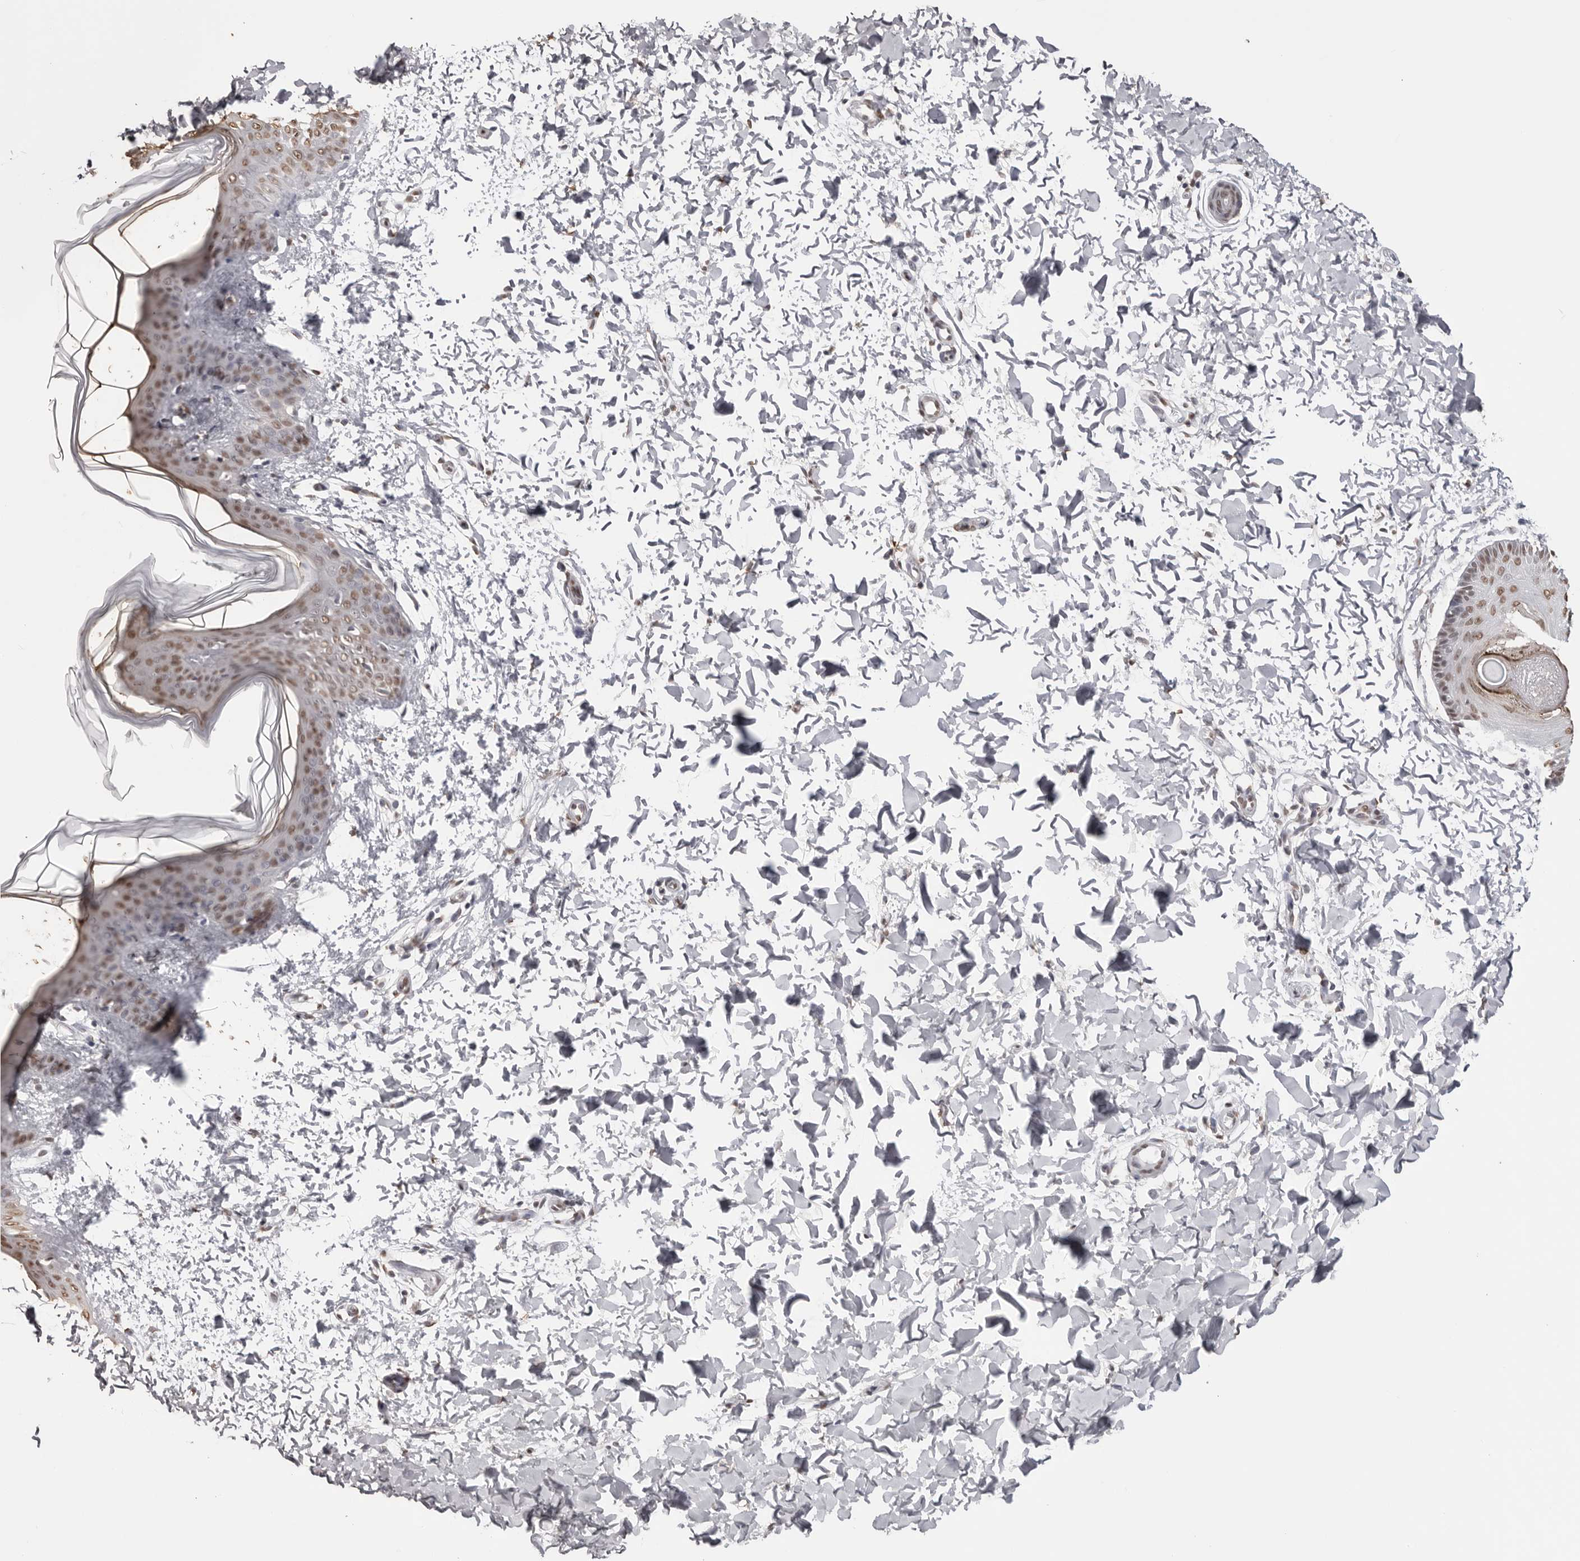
{"staining": {"intensity": "moderate", "quantity": ">75%", "location": "nuclear"}, "tissue": "skin", "cell_type": "Fibroblasts", "image_type": "normal", "snomed": [{"axis": "morphology", "description": "Normal tissue, NOS"}, {"axis": "topography", "description": "Skin"}], "caption": "Brown immunohistochemical staining in benign human skin shows moderate nuclear expression in about >75% of fibroblasts. Immunohistochemistry stains the protein in brown and the nuclei are stained blue.", "gene": "OLIG3", "patient": {"sex": "female", "age": 17}}